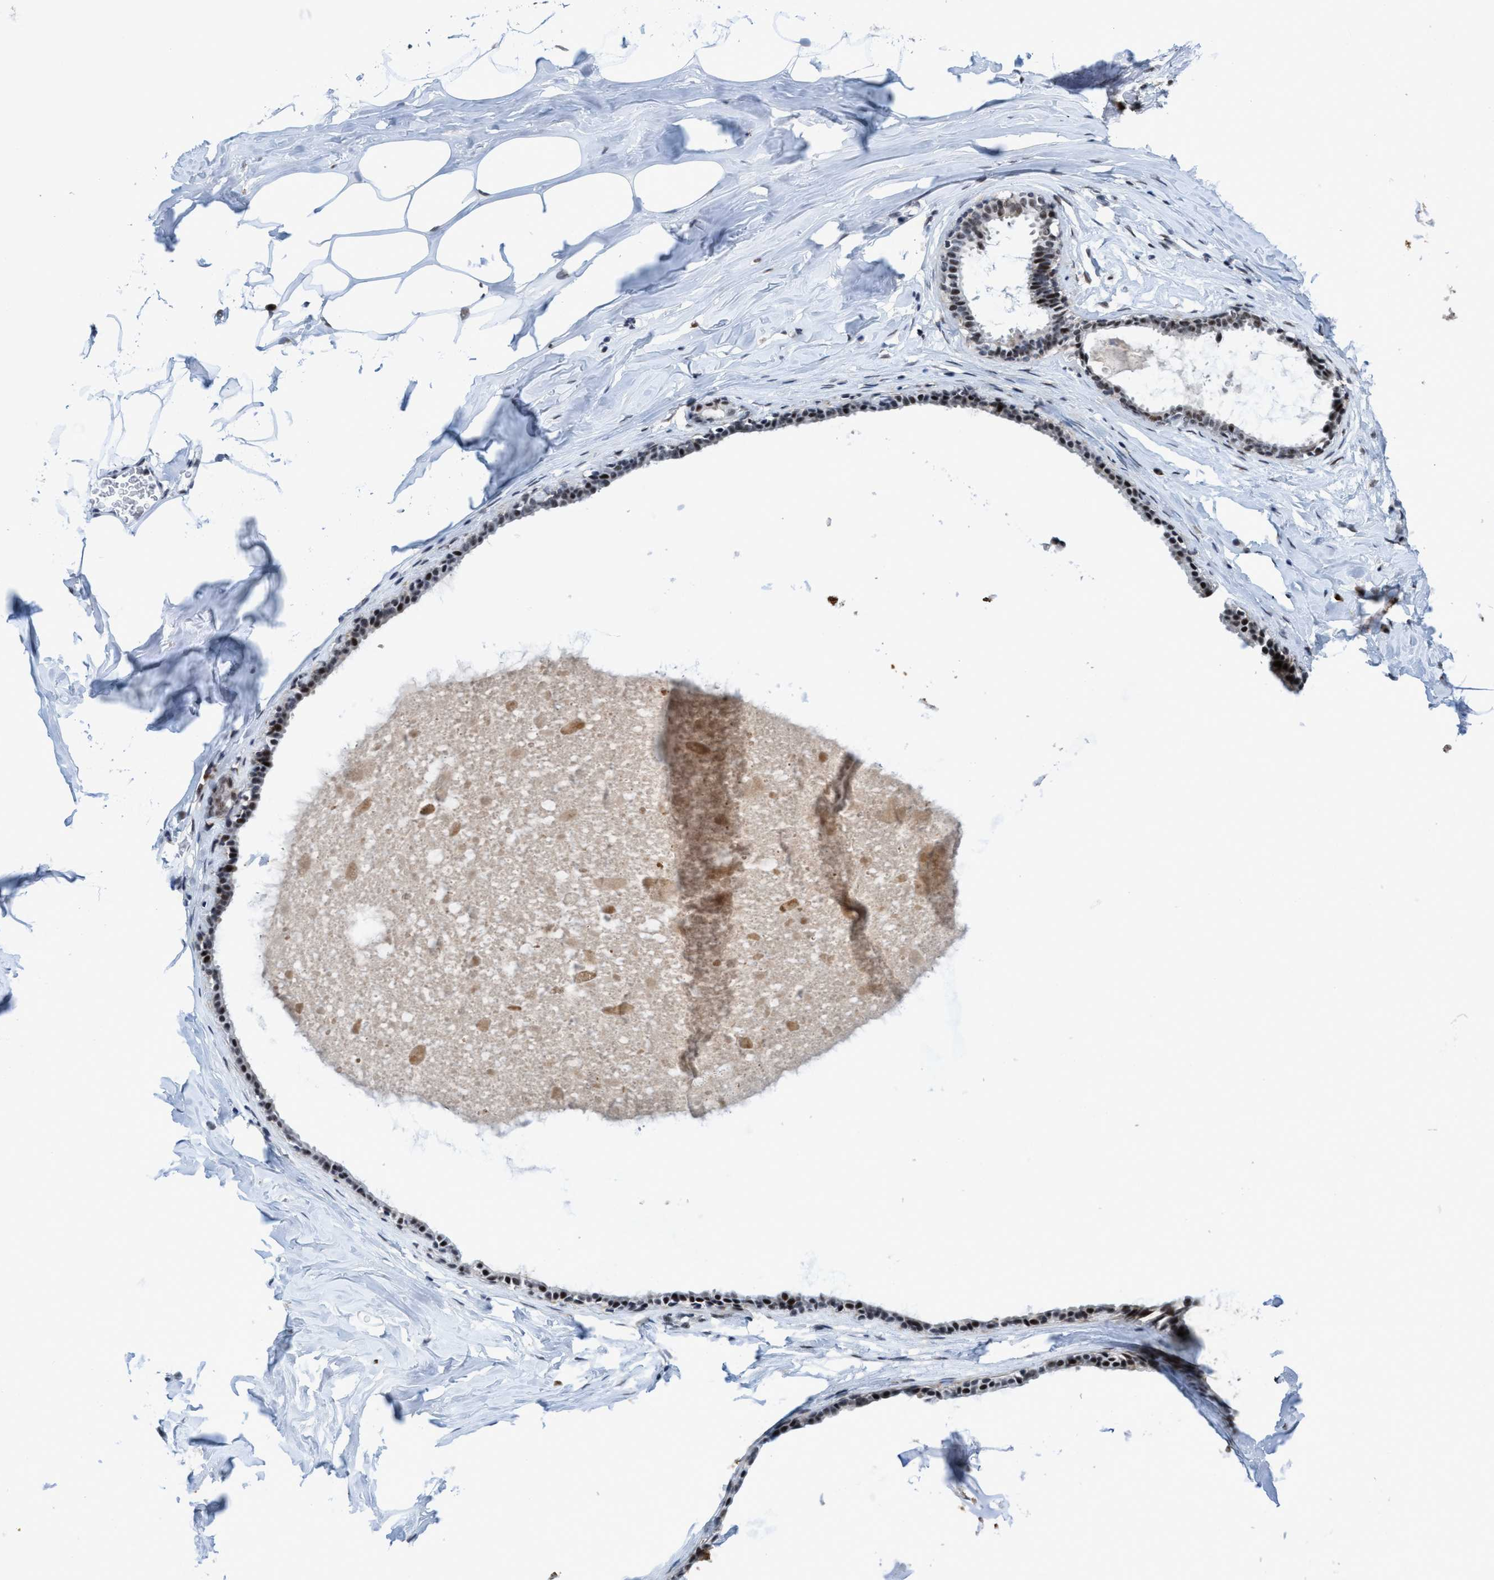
{"staining": {"intensity": "moderate", "quantity": ">75%", "location": "nuclear"}, "tissue": "adipose tissue", "cell_type": "Adipocytes", "image_type": "normal", "snomed": [{"axis": "morphology", "description": "Normal tissue, NOS"}, {"axis": "morphology", "description": "Fibrosis, NOS"}, {"axis": "topography", "description": "Breast"}, {"axis": "topography", "description": "Adipose tissue"}], "caption": "Protein expression analysis of normal human adipose tissue reveals moderate nuclear staining in approximately >75% of adipocytes.", "gene": "GLT6D1", "patient": {"sex": "female", "age": 39}}